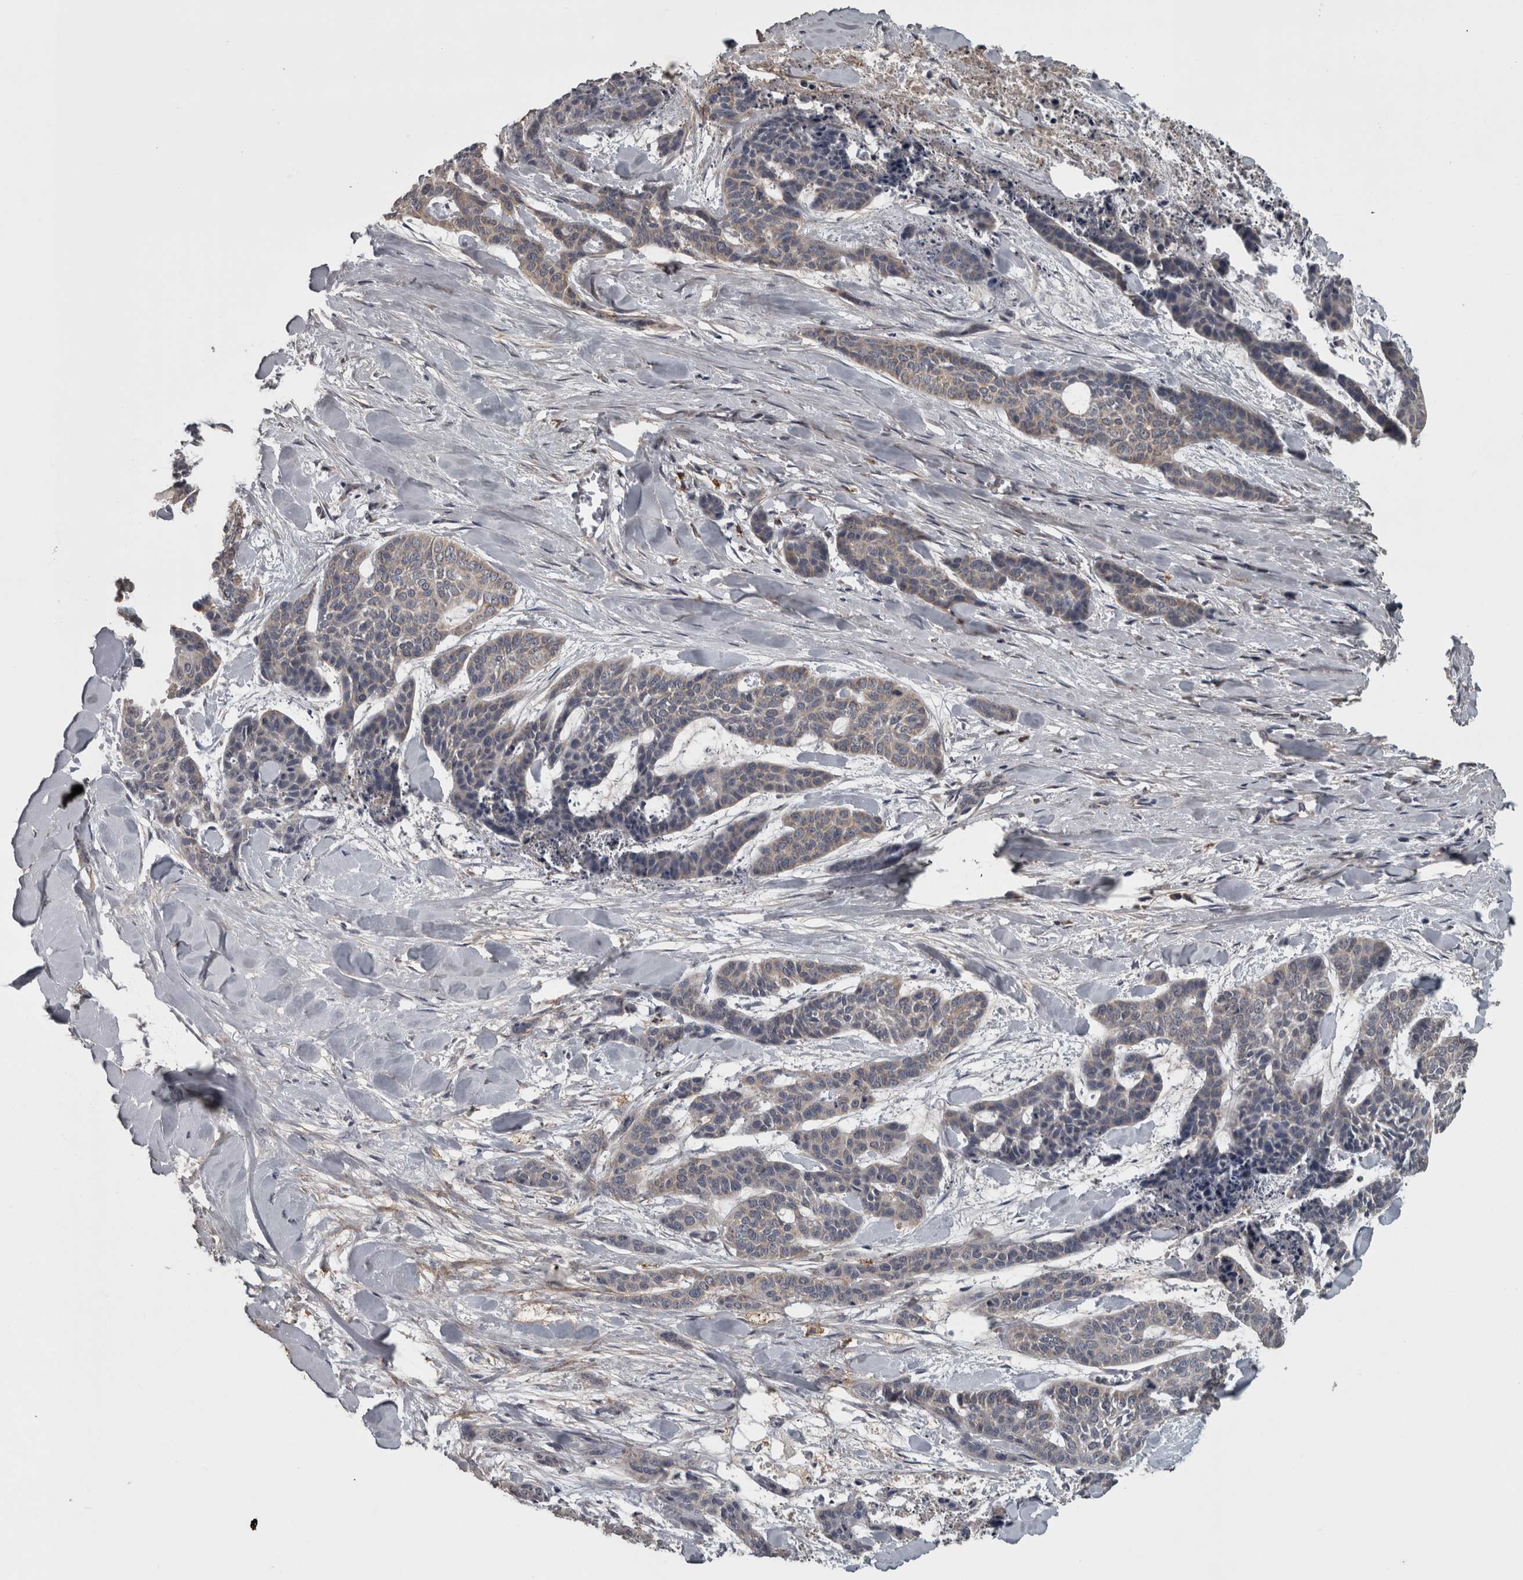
{"staining": {"intensity": "weak", "quantity": "<25%", "location": "cytoplasmic/membranous"}, "tissue": "skin cancer", "cell_type": "Tumor cells", "image_type": "cancer", "snomed": [{"axis": "morphology", "description": "Basal cell carcinoma"}, {"axis": "topography", "description": "Skin"}], "caption": "Tumor cells show no significant protein expression in skin basal cell carcinoma.", "gene": "FRK", "patient": {"sex": "female", "age": 64}}